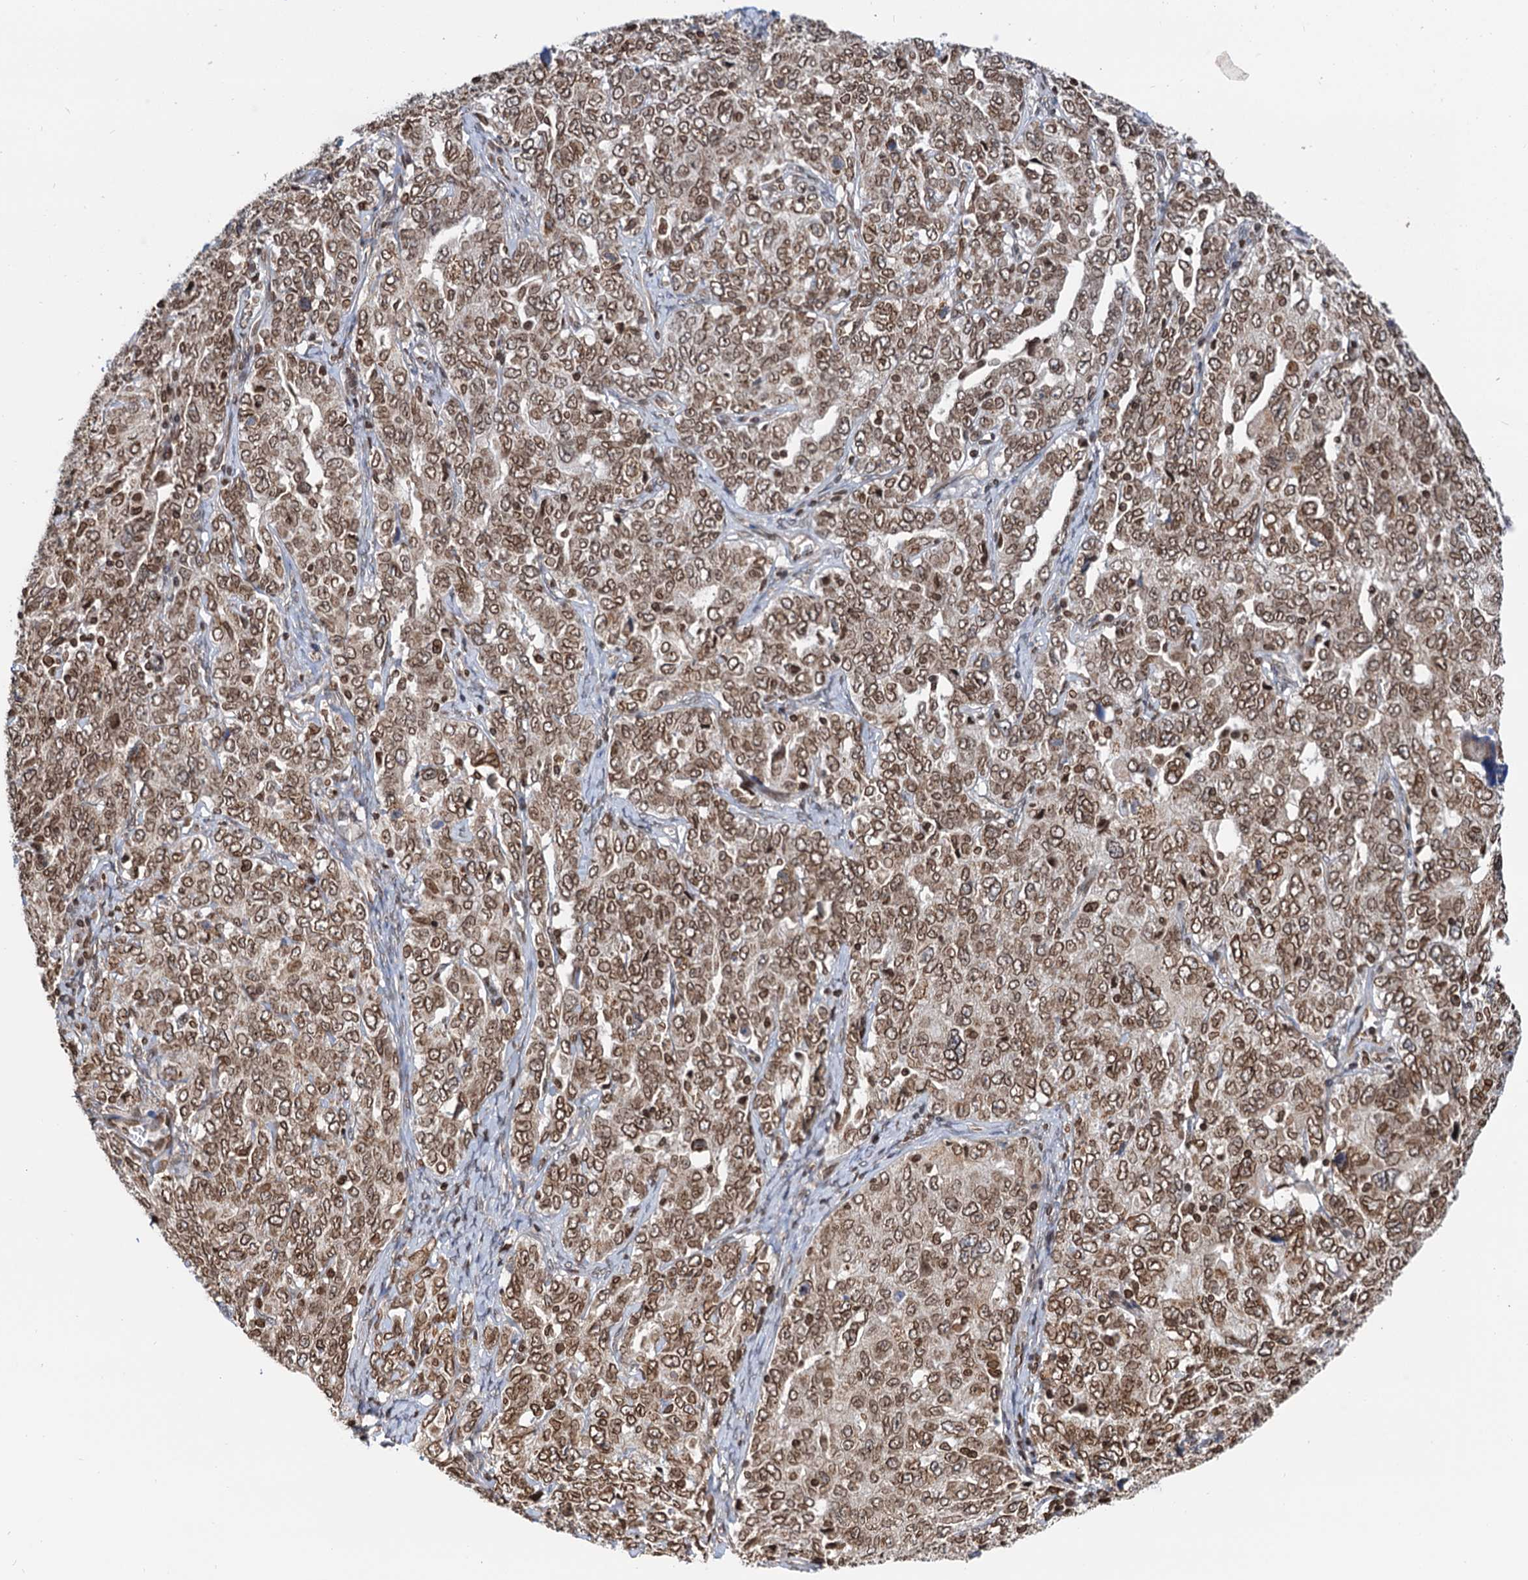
{"staining": {"intensity": "moderate", "quantity": ">75%", "location": "cytoplasmic/membranous,nuclear"}, "tissue": "ovarian cancer", "cell_type": "Tumor cells", "image_type": "cancer", "snomed": [{"axis": "morphology", "description": "Carcinoma, endometroid"}, {"axis": "topography", "description": "Ovary"}], "caption": "Protein expression by immunohistochemistry (IHC) displays moderate cytoplasmic/membranous and nuclear positivity in about >75% of tumor cells in ovarian endometroid carcinoma.", "gene": "ZC3H13", "patient": {"sex": "female", "age": 62}}